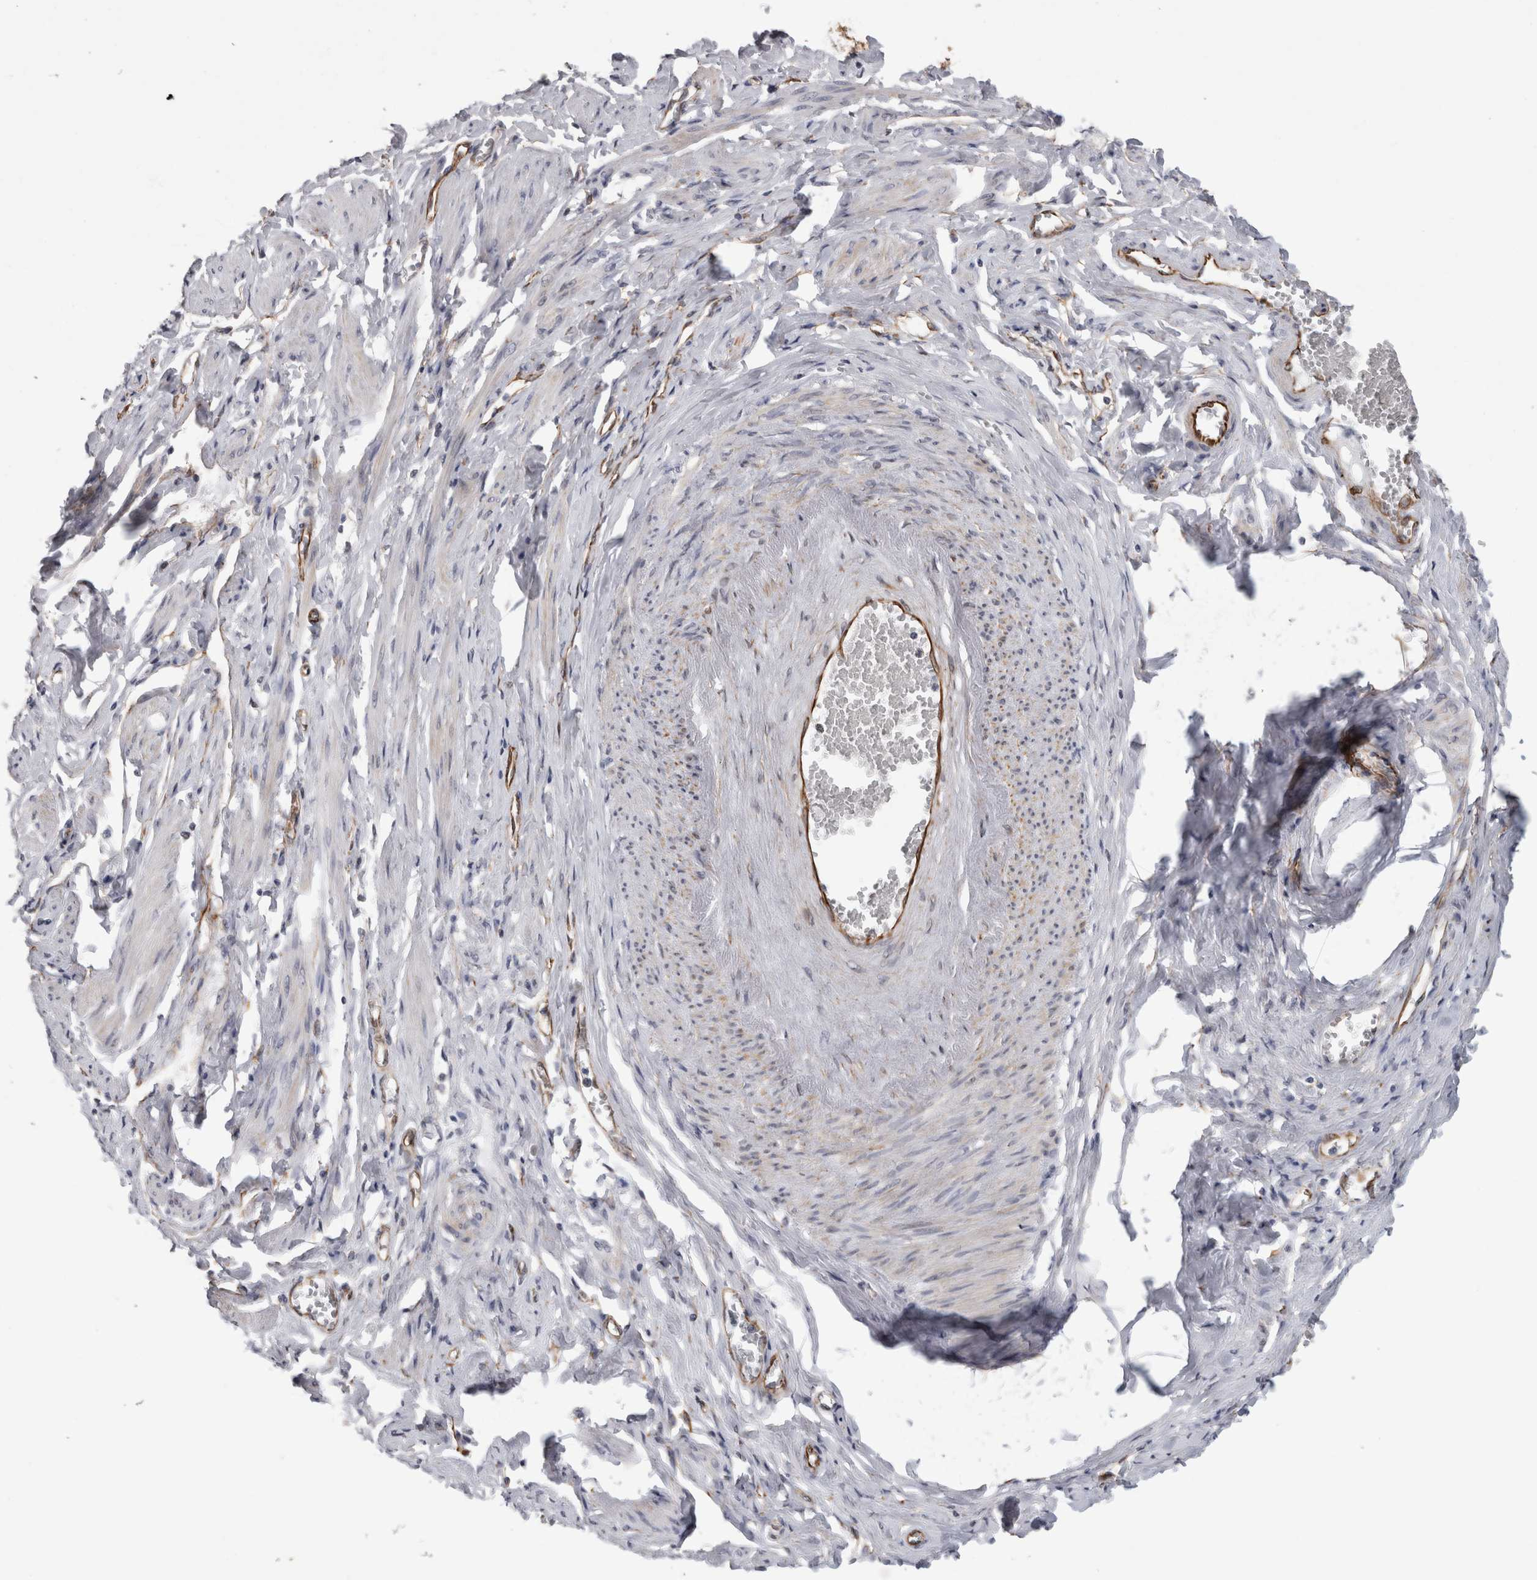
{"staining": {"intensity": "negative", "quantity": "none", "location": "none"}, "tissue": "adipose tissue", "cell_type": "Adipocytes", "image_type": "normal", "snomed": [{"axis": "morphology", "description": "Normal tissue, NOS"}, {"axis": "topography", "description": "Vascular tissue"}, {"axis": "topography", "description": "Fallopian tube"}, {"axis": "topography", "description": "Ovary"}], "caption": "DAB (3,3'-diaminobenzidine) immunohistochemical staining of unremarkable adipose tissue displays no significant expression in adipocytes.", "gene": "ACOT7", "patient": {"sex": "female", "age": 67}}